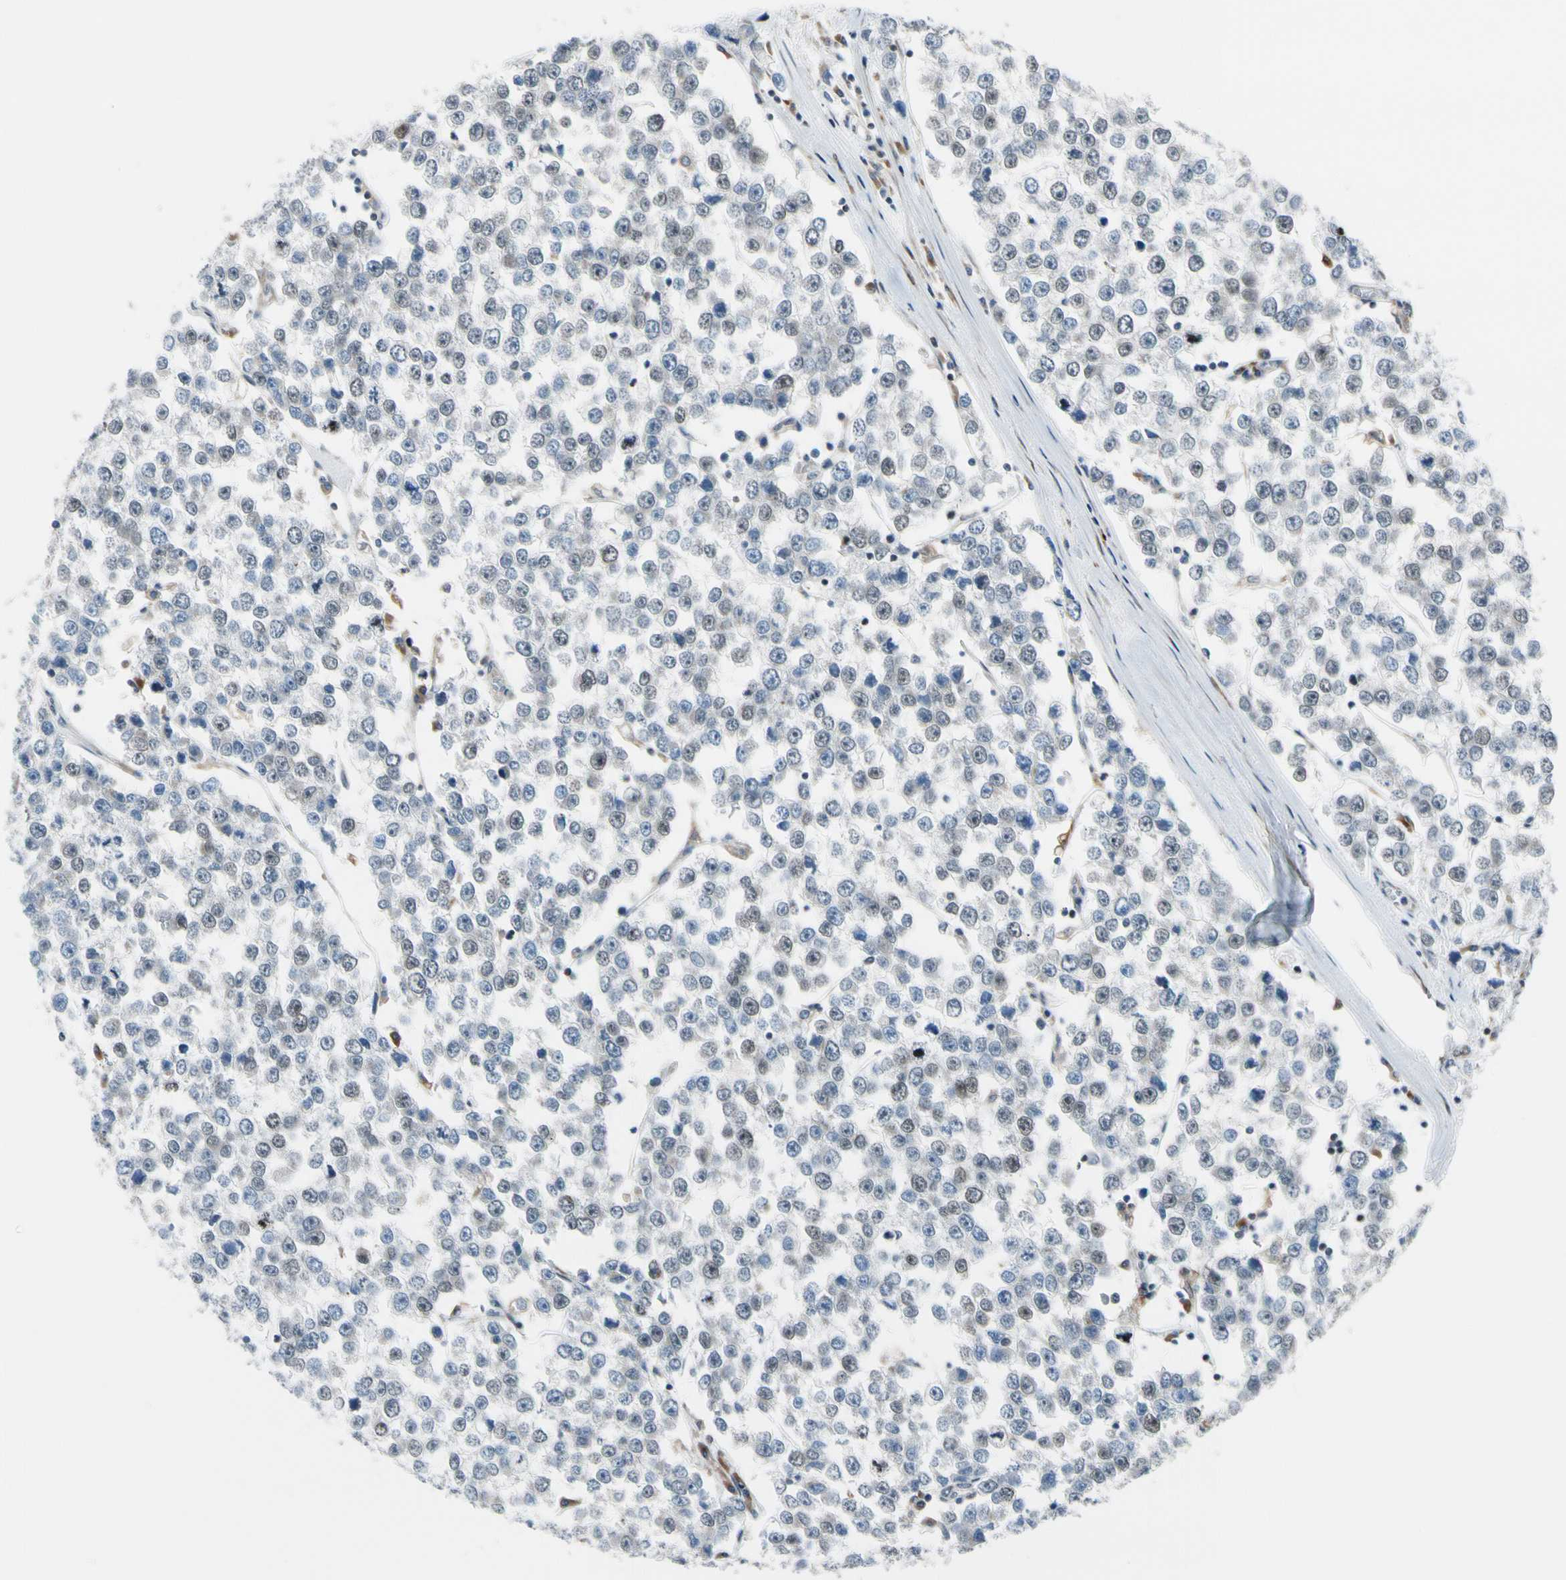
{"staining": {"intensity": "weak", "quantity": "25%-75%", "location": "cytoplasmic/membranous"}, "tissue": "testis cancer", "cell_type": "Tumor cells", "image_type": "cancer", "snomed": [{"axis": "morphology", "description": "Seminoma, NOS"}, {"axis": "morphology", "description": "Carcinoma, Embryonal, NOS"}, {"axis": "topography", "description": "Testis"}], "caption": "Immunohistochemical staining of human testis cancer (embryonal carcinoma) exhibits weak cytoplasmic/membranous protein positivity in about 25%-75% of tumor cells.", "gene": "TMED7", "patient": {"sex": "male", "age": 52}}